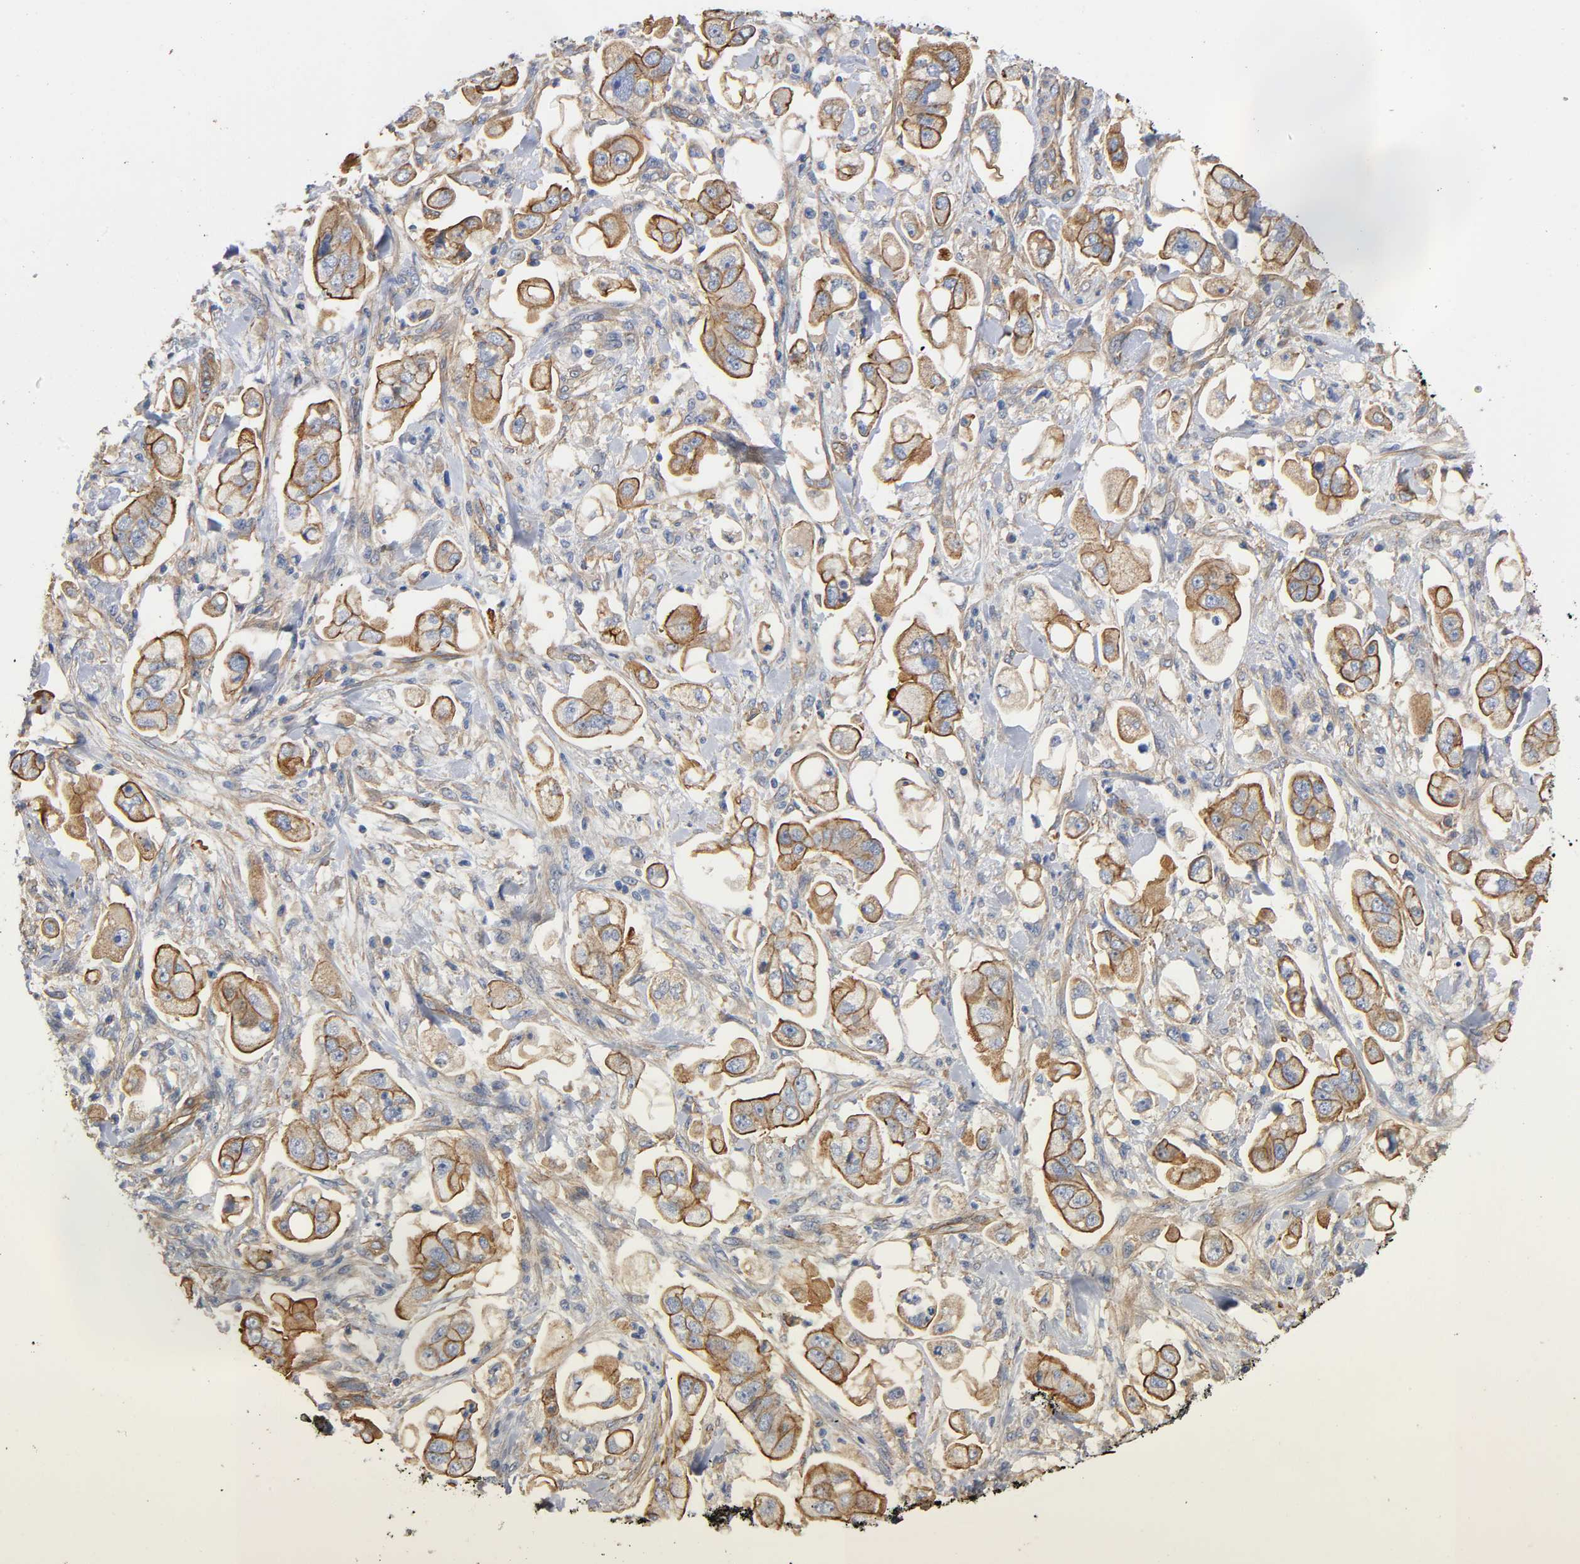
{"staining": {"intensity": "moderate", "quantity": ">75%", "location": "cytoplasmic/membranous"}, "tissue": "stomach cancer", "cell_type": "Tumor cells", "image_type": "cancer", "snomed": [{"axis": "morphology", "description": "Adenocarcinoma, NOS"}, {"axis": "topography", "description": "Stomach"}], "caption": "Human stomach cancer (adenocarcinoma) stained for a protein (brown) reveals moderate cytoplasmic/membranous positive positivity in about >75% of tumor cells.", "gene": "MARS1", "patient": {"sex": "male", "age": 62}}